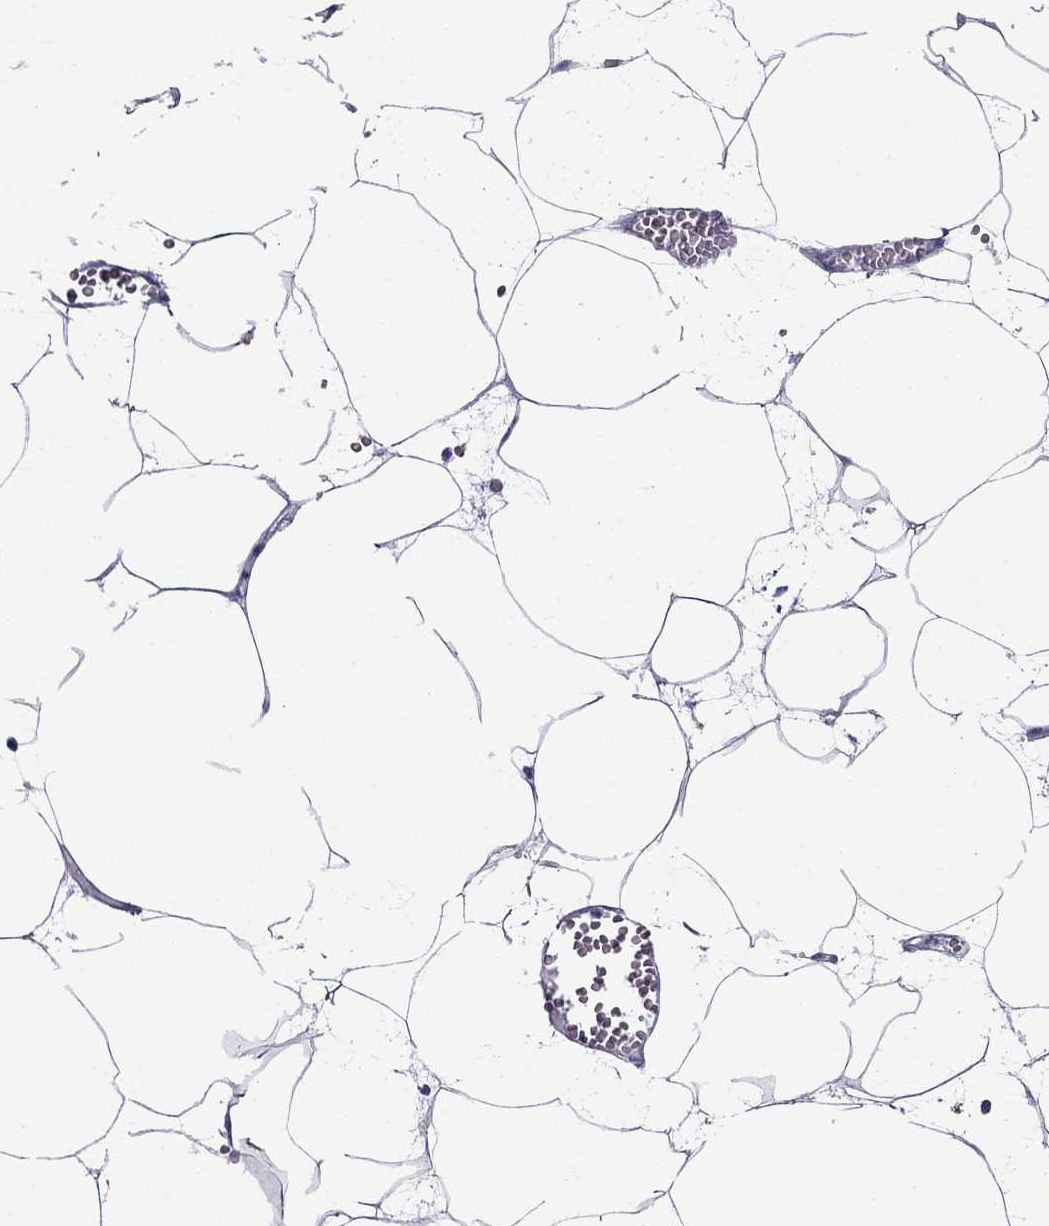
{"staining": {"intensity": "negative", "quantity": "none", "location": "none"}, "tissue": "adipose tissue", "cell_type": "Adipocytes", "image_type": "normal", "snomed": [{"axis": "morphology", "description": "Normal tissue, NOS"}, {"axis": "topography", "description": "Adipose tissue"}, {"axis": "topography", "description": "Pancreas"}, {"axis": "topography", "description": "Peripheral nerve tissue"}], "caption": "IHC histopathology image of benign human adipose tissue stained for a protein (brown), which shows no staining in adipocytes.", "gene": "MGP", "patient": {"sex": "female", "age": 58}}